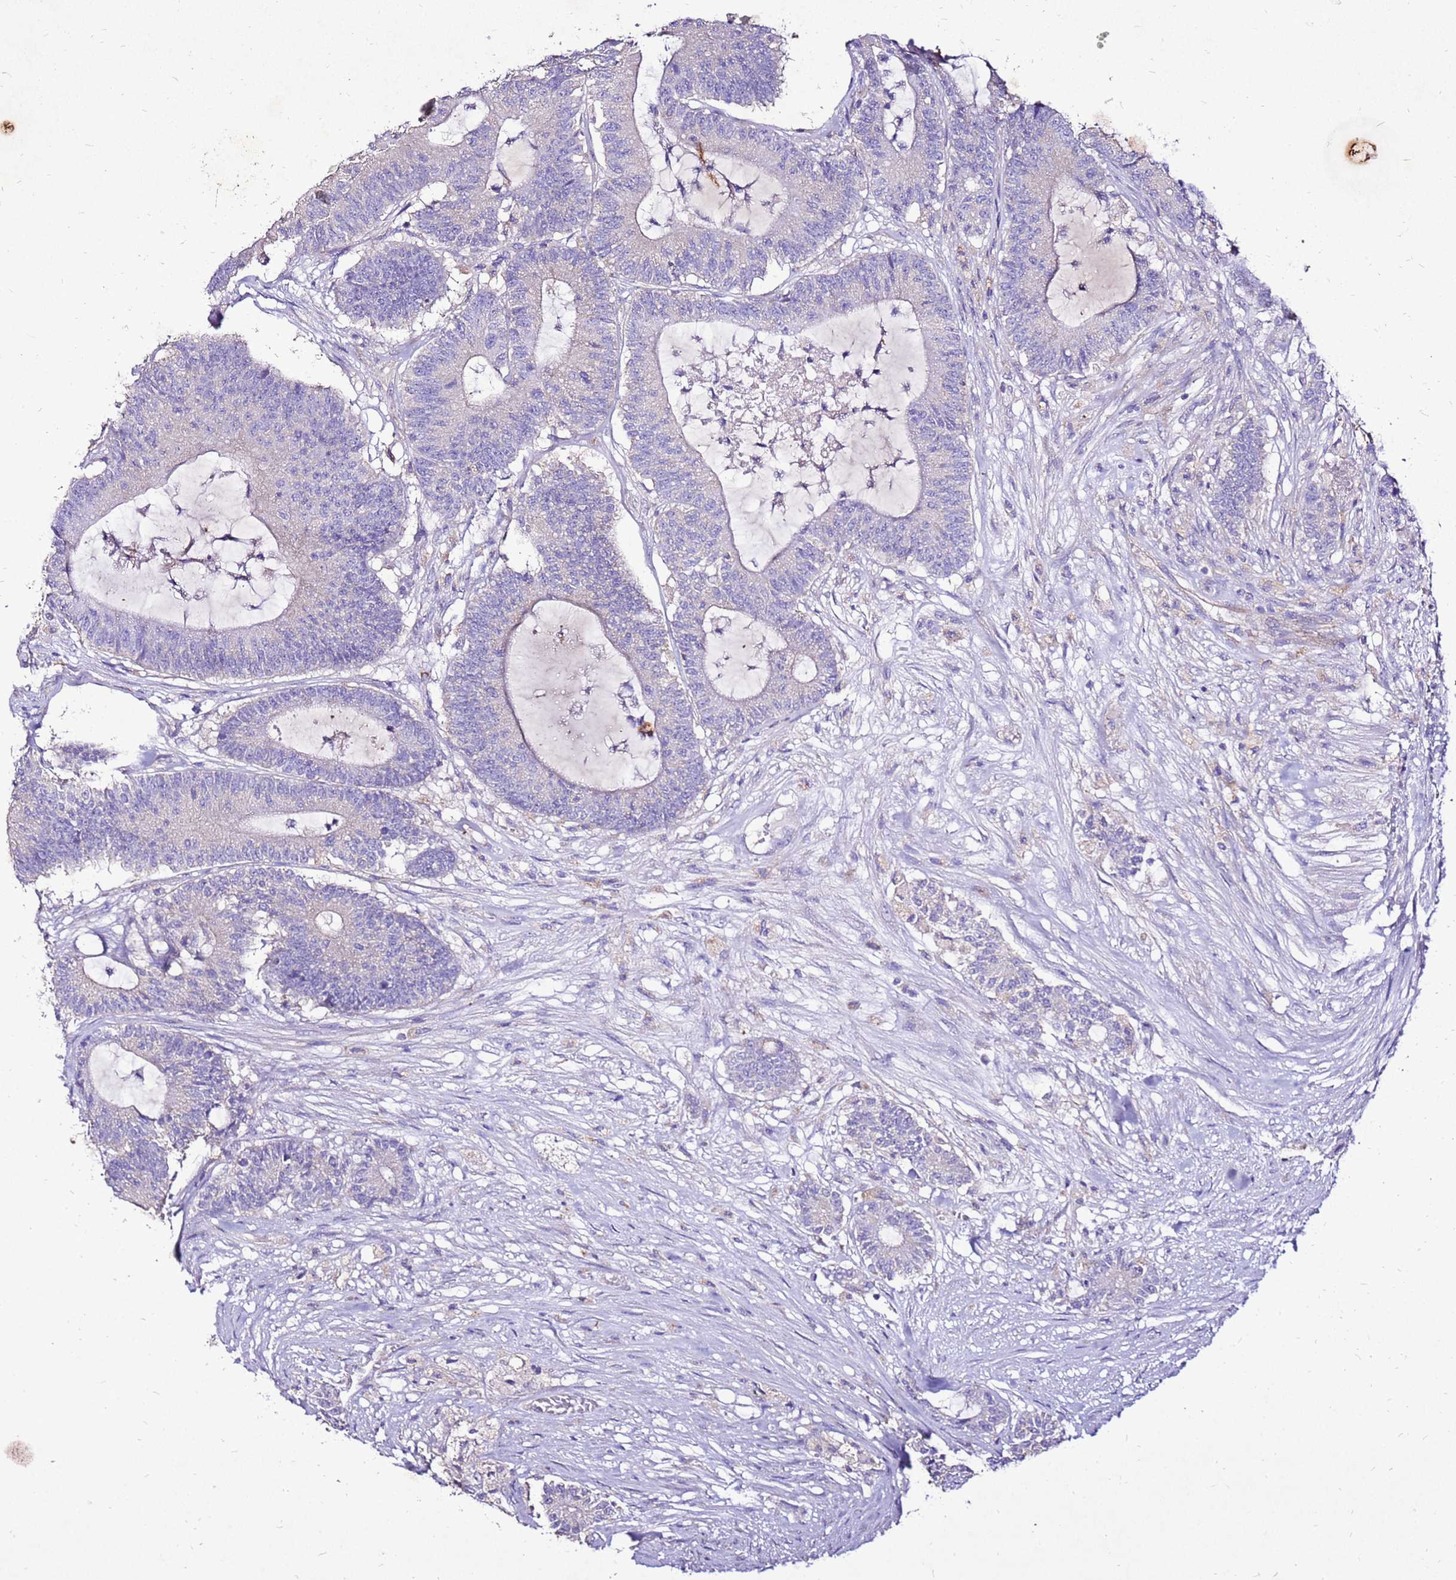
{"staining": {"intensity": "negative", "quantity": "none", "location": "none"}, "tissue": "colorectal cancer", "cell_type": "Tumor cells", "image_type": "cancer", "snomed": [{"axis": "morphology", "description": "Adenocarcinoma, NOS"}, {"axis": "topography", "description": "Colon"}], "caption": "Immunohistochemistry (IHC) micrograph of colorectal cancer (adenocarcinoma) stained for a protein (brown), which exhibits no staining in tumor cells.", "gene": "TMEM106C", "patient": {"sex": "female", "age": 84}}